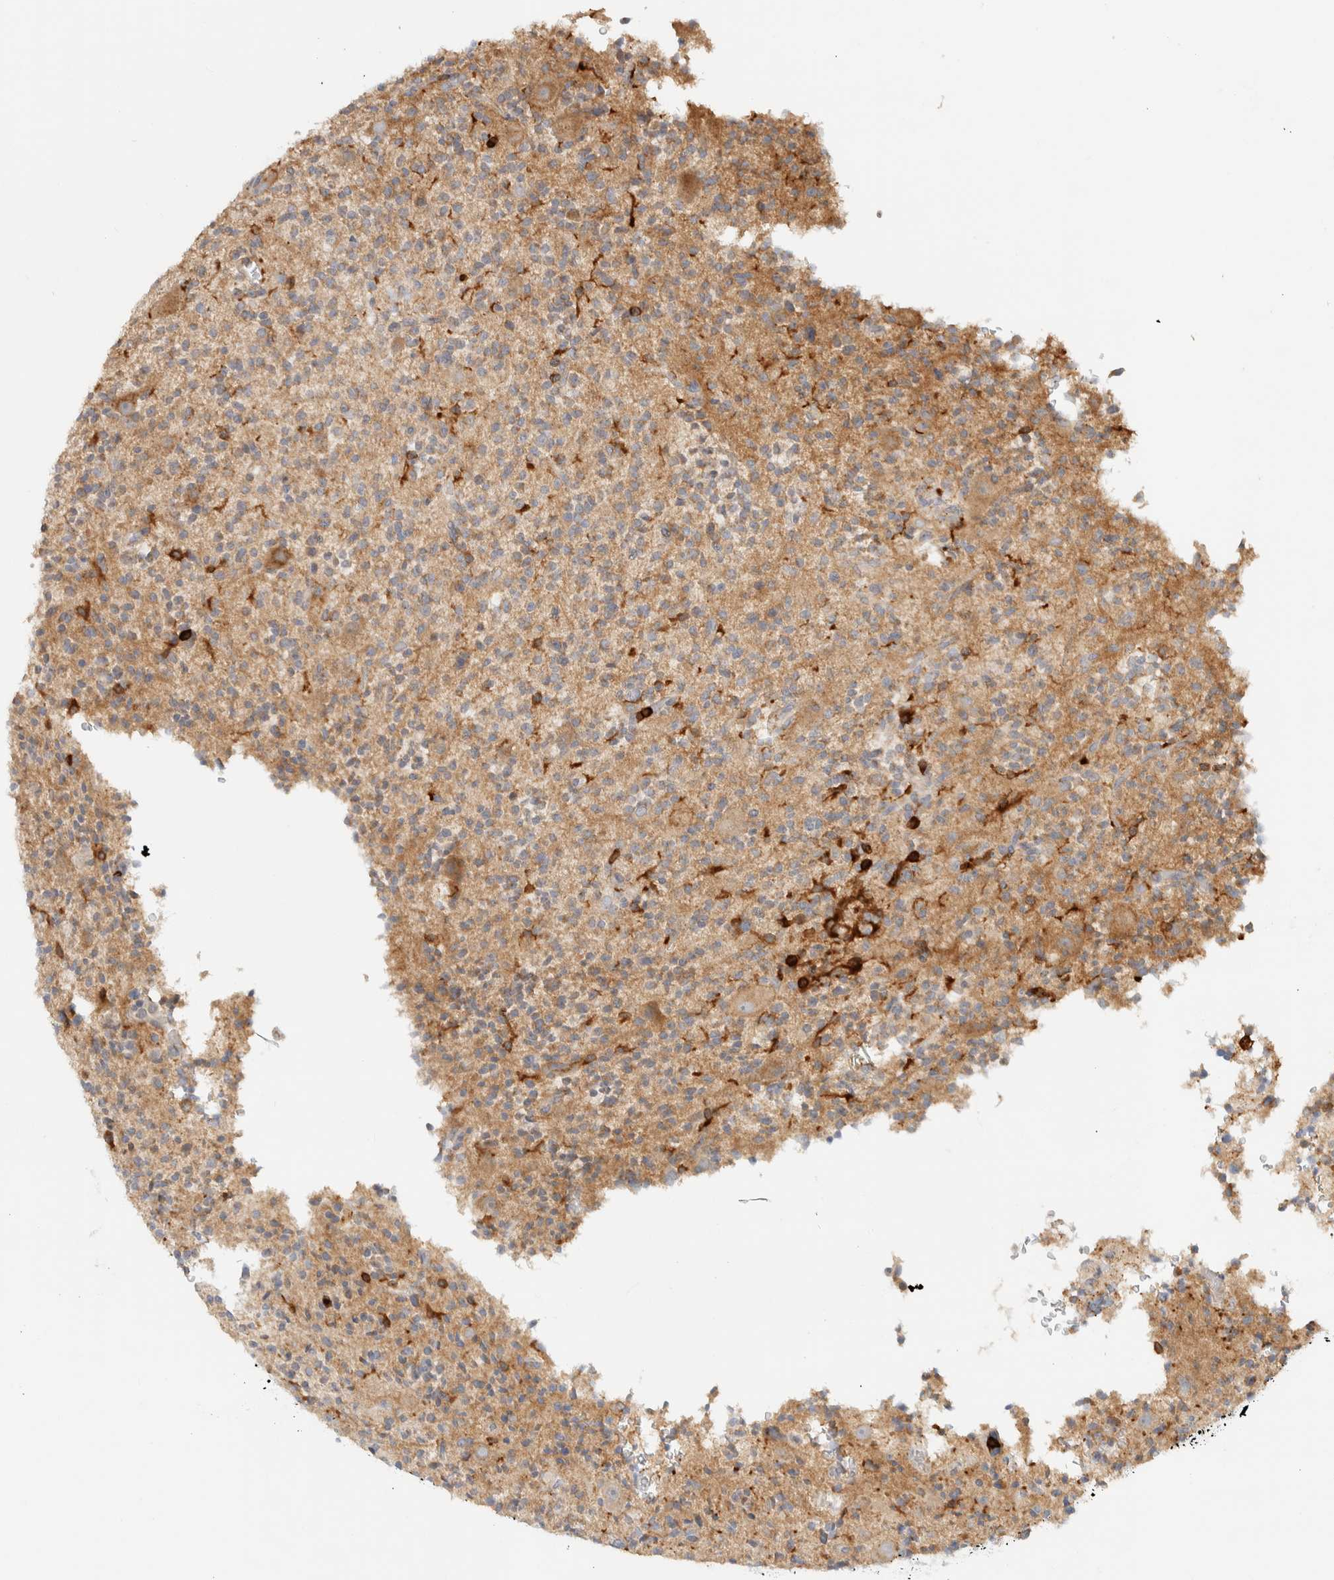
{"staining": {"intensity": "moderate", "quantity": "25%-75%", "location": "cytoplasmic/membranous"}, "tissue": "glioma", "cell_type": "Tumor cells", "image_type": "cancer", "snomed": [{"axis": "morphology", "description": "Glioma, malignant, High grade"}, {"axis": "topography", "description": "Brain"}], "caption": "Immunohistochemistry (IHC) micrograph of neoplastic tissue: human glioma stained using IHC shows medium levels of moderate protein expression localized specifically in the cytoplasmic/membranous of tumor cells, appearing as a cytoplasmic/membranous brown color.", "gene": "RUNDC1", "patient": {"sex": "male", "age": 34}}